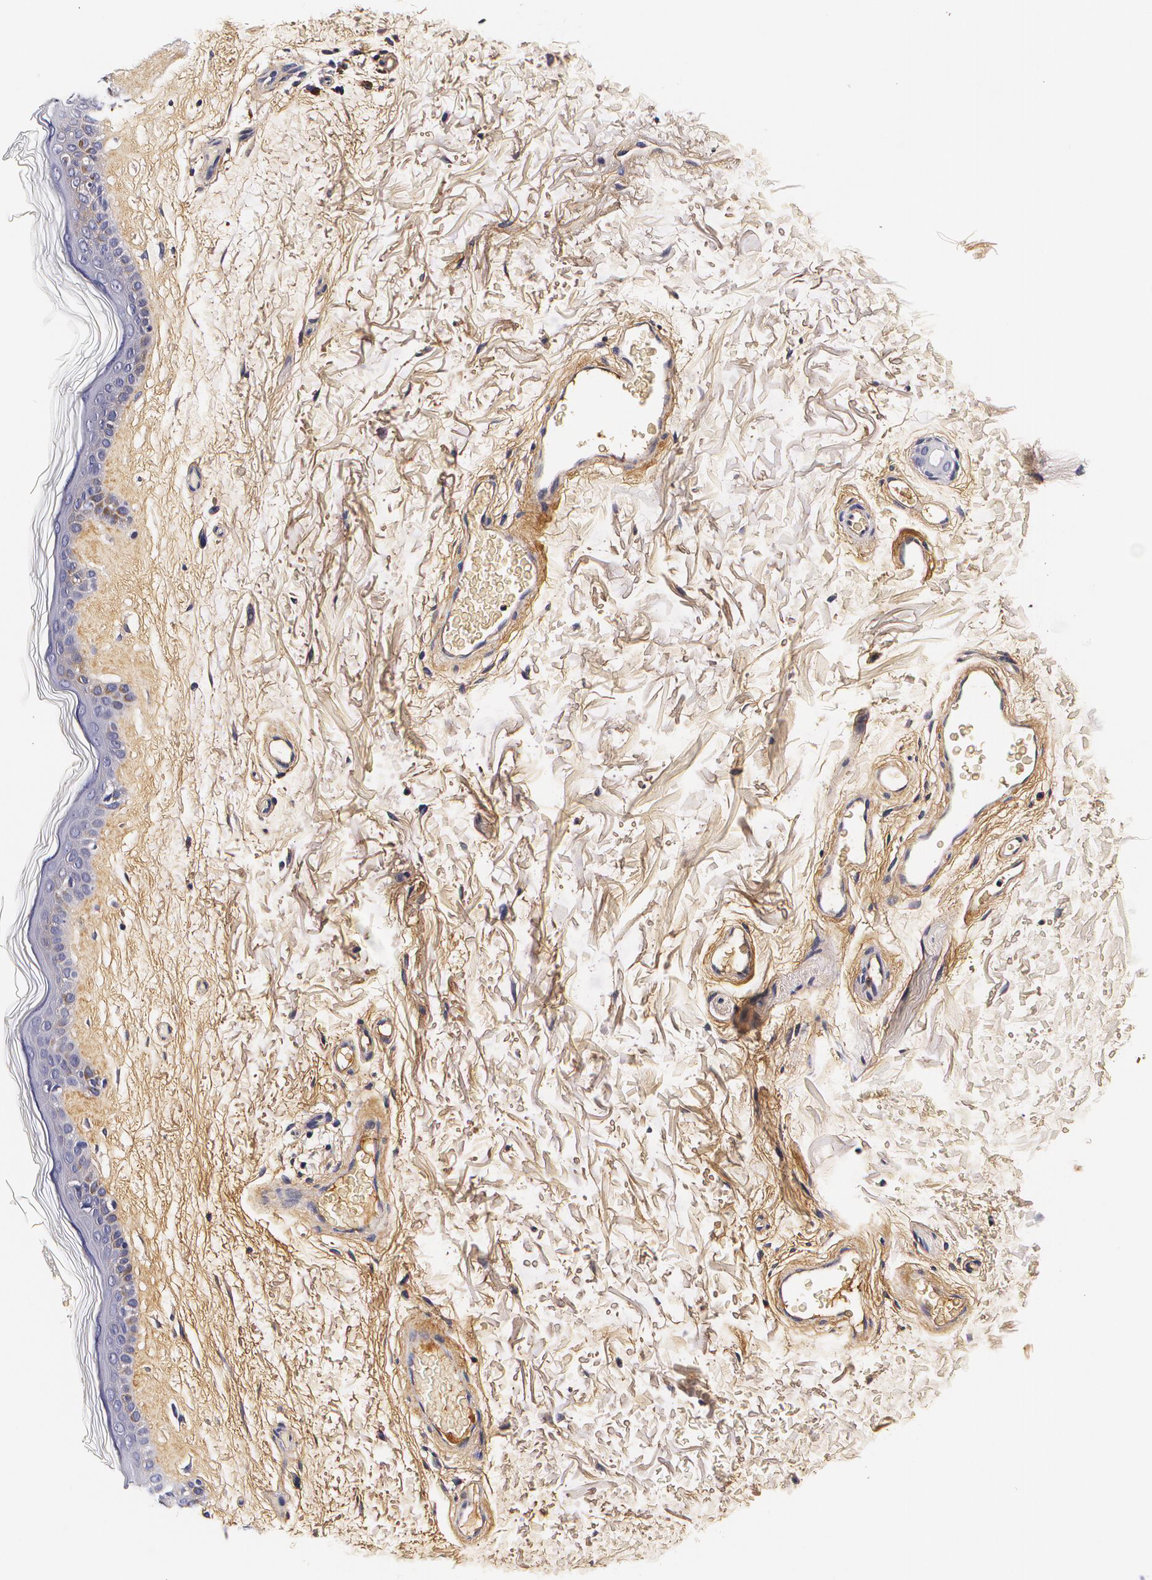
{"staining": {"intensity": "weak", "quantity": "<25%", "location": "cytoplasmic/membranous"}, "tissue": "skin", "cell_type": "Fibroblasts", "image_type": "normal", "snomed": [{"axis": "morphology", "description": "Normal tissue, NOS"}, {"axis": "topography", "description": "Skin"}], "caption": "An image of human skin is negative for staining in fibroblasts. The staining was performed using DAB (3,3'-diaminobenzidine) to visualize the protein expression in brown, while the nuclei were stained in blue with hematoxylin (Magnification: 20x).", "gene": "TTR", "patient": {"sex": "male", "age": 63}}